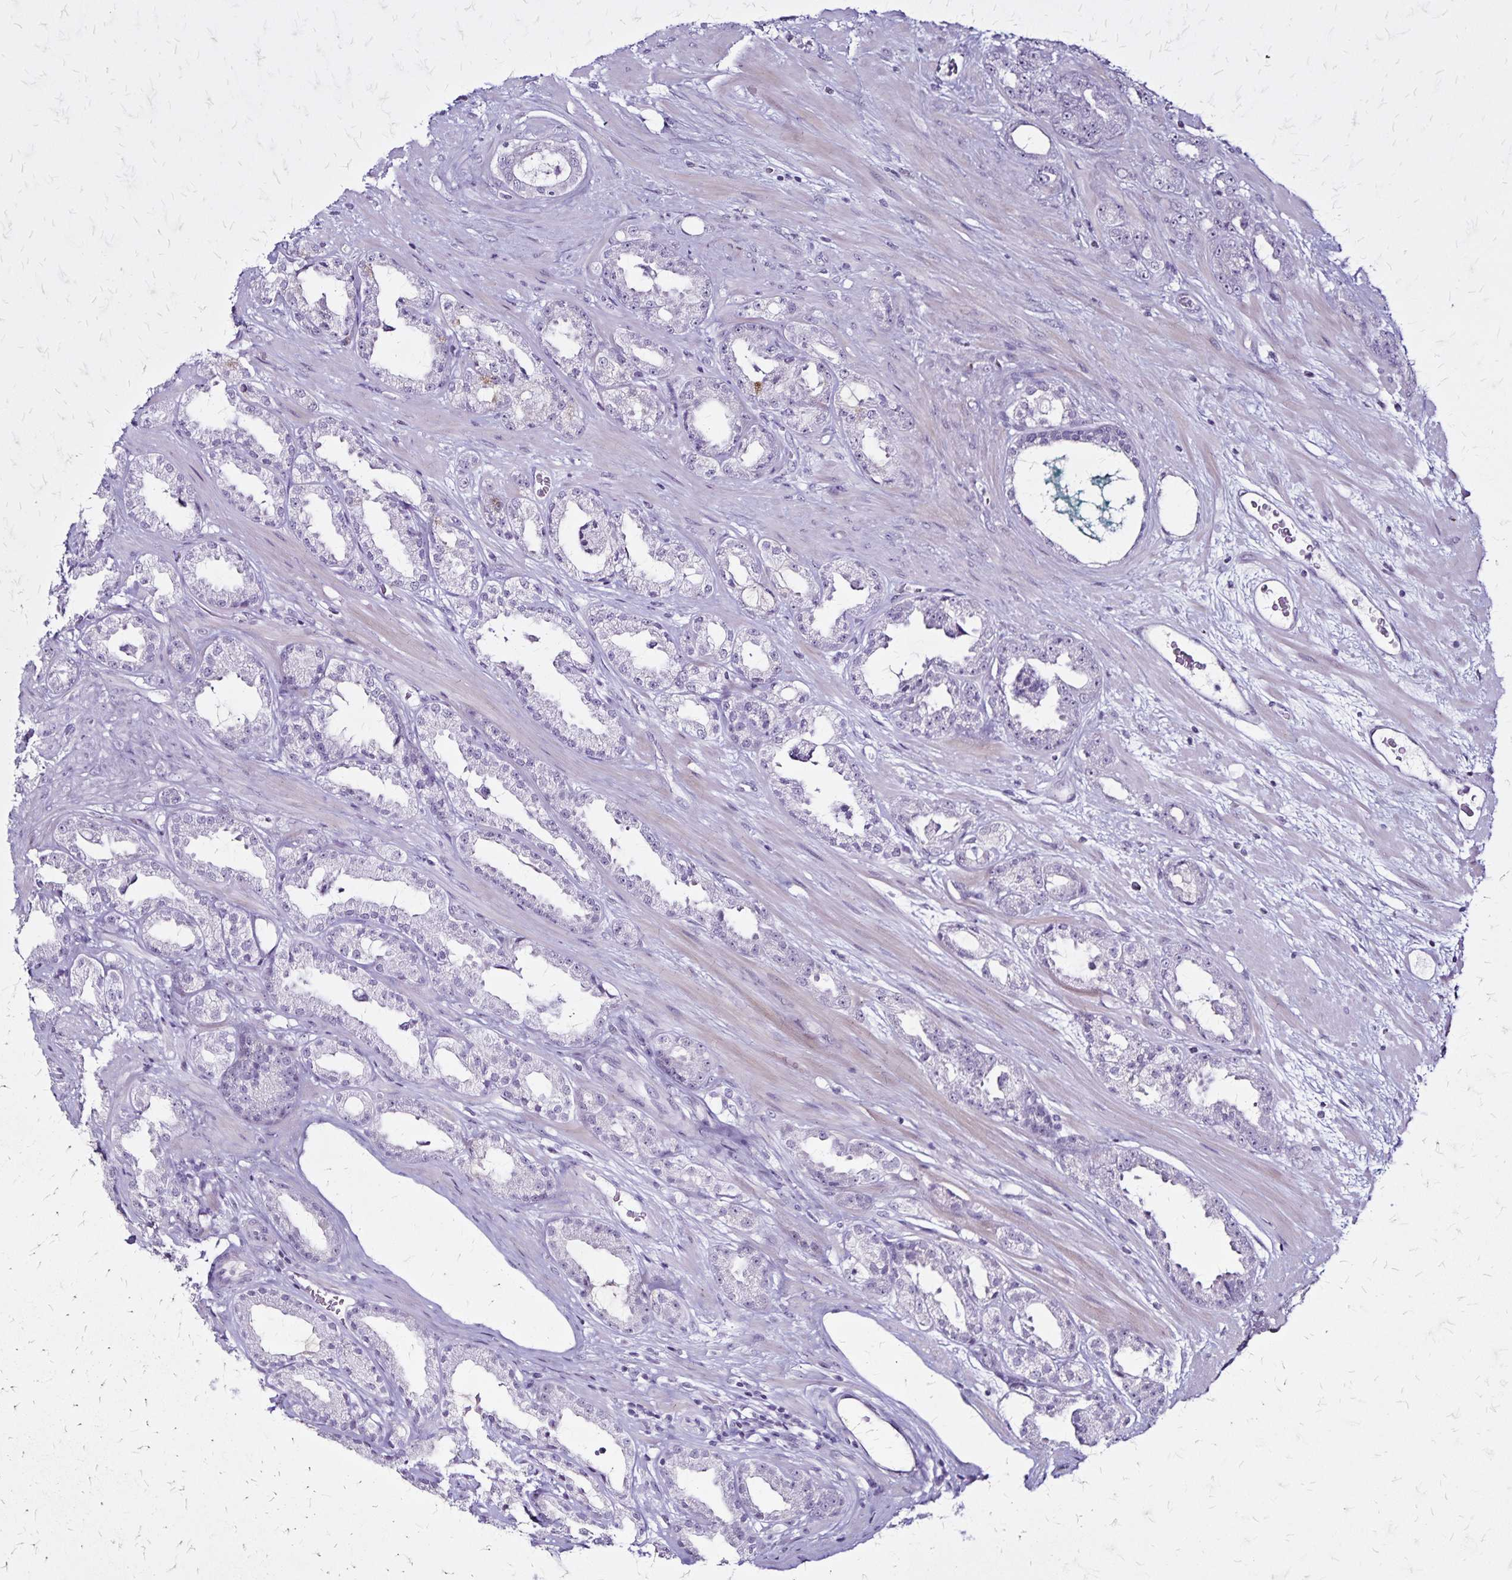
{"staining": {"intensity": "negative", "quantity": "none", "location": "none"}, "tissue": "prostate cancer", "cell_type": "Tumor cells", "image_type": "cancer", "snomed": [{"axis": "morphology", "description": "Adenocarcinoma, Low grade"}, {"axis": "topography", "description": "Prostate"}], "caption": "Prostate cancer stained for a protein using immunohistochemistry (IHC) shows no positivity tumor cells.", "gene": "PLXNA4", "patient": {"sex": "male", "age": 61}}